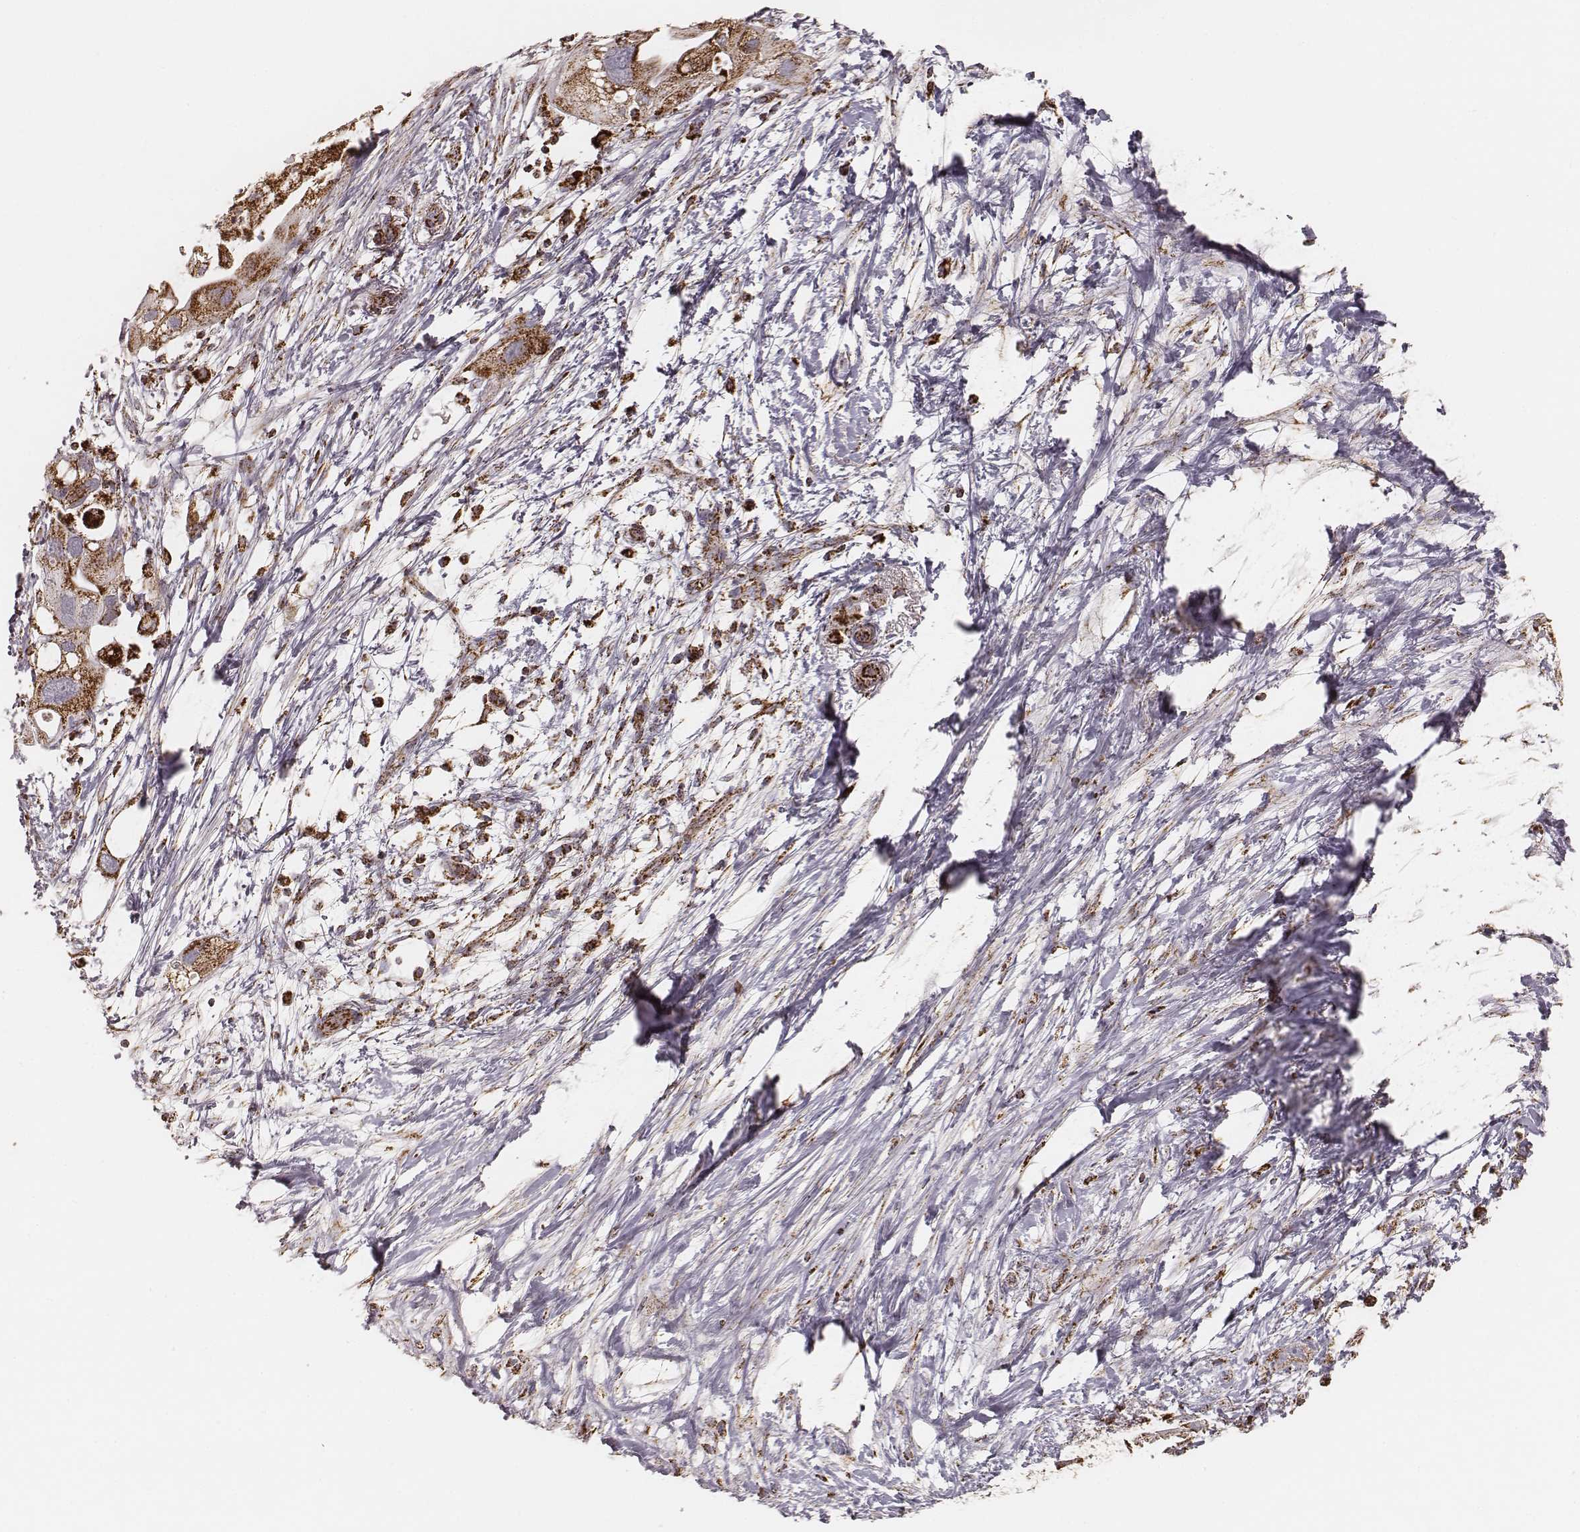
{"staining": {"intensity": "strong", "quantity": ">75%", "location": "cytoplasmic/membranous"}, "tissue": "pancreatic cancer", "cell_type": "Tumor cells", "image_type": "cancer", "snomed": [{"axis": "morphology", "description": "Adenocarcinoma, NOS"}, {"axis": "topography", "description": "Pancreas"}], "caption": "IHC (DAB) staining of adenocarcinoma (pancreatic) reveals strong cytoplasmic/membranous protein staining in about >75% of tumor cells.", "gene": "CS", "patient": {"sex": "female", "age": 72}}